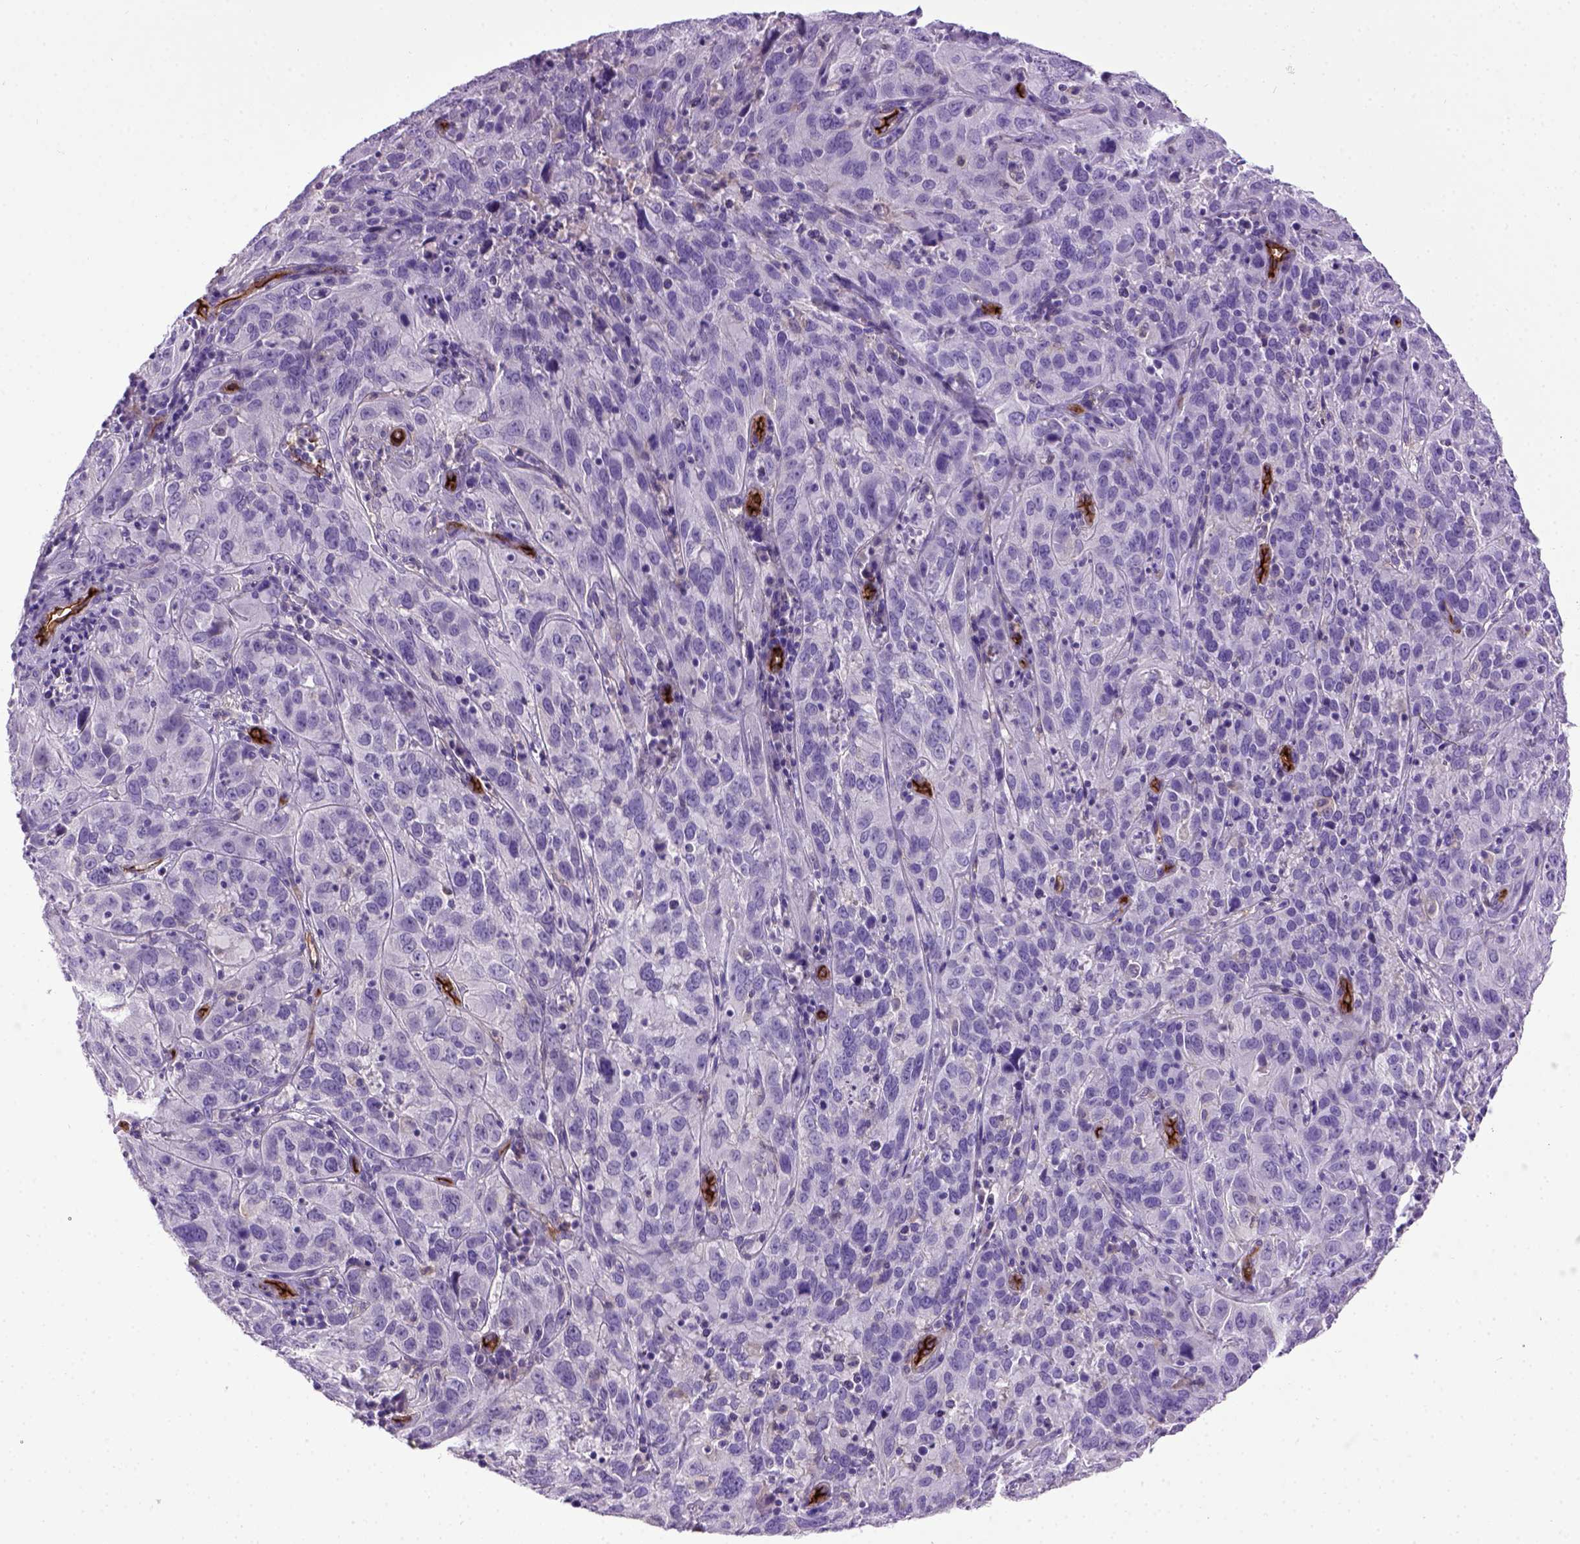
{"staining": {"intensity": "negative", "quantity": "none", "location": "none"}, "tissue": "cervical cancer", "cell_type": "Tumor cells", "image_type": "cancer", "snomed": [{"axis": "morphology", "description": "Squamous cell carcinoma, NOS"}, {"axis": "topography", "description": "Cervix"}], "caption": "Immunohistochemistry of cervical cancer (squamous cell carcinoma) reveals no expression in tumor cells.", "gene": "ENG", "patient": {"sex": "female", "age": 32}}